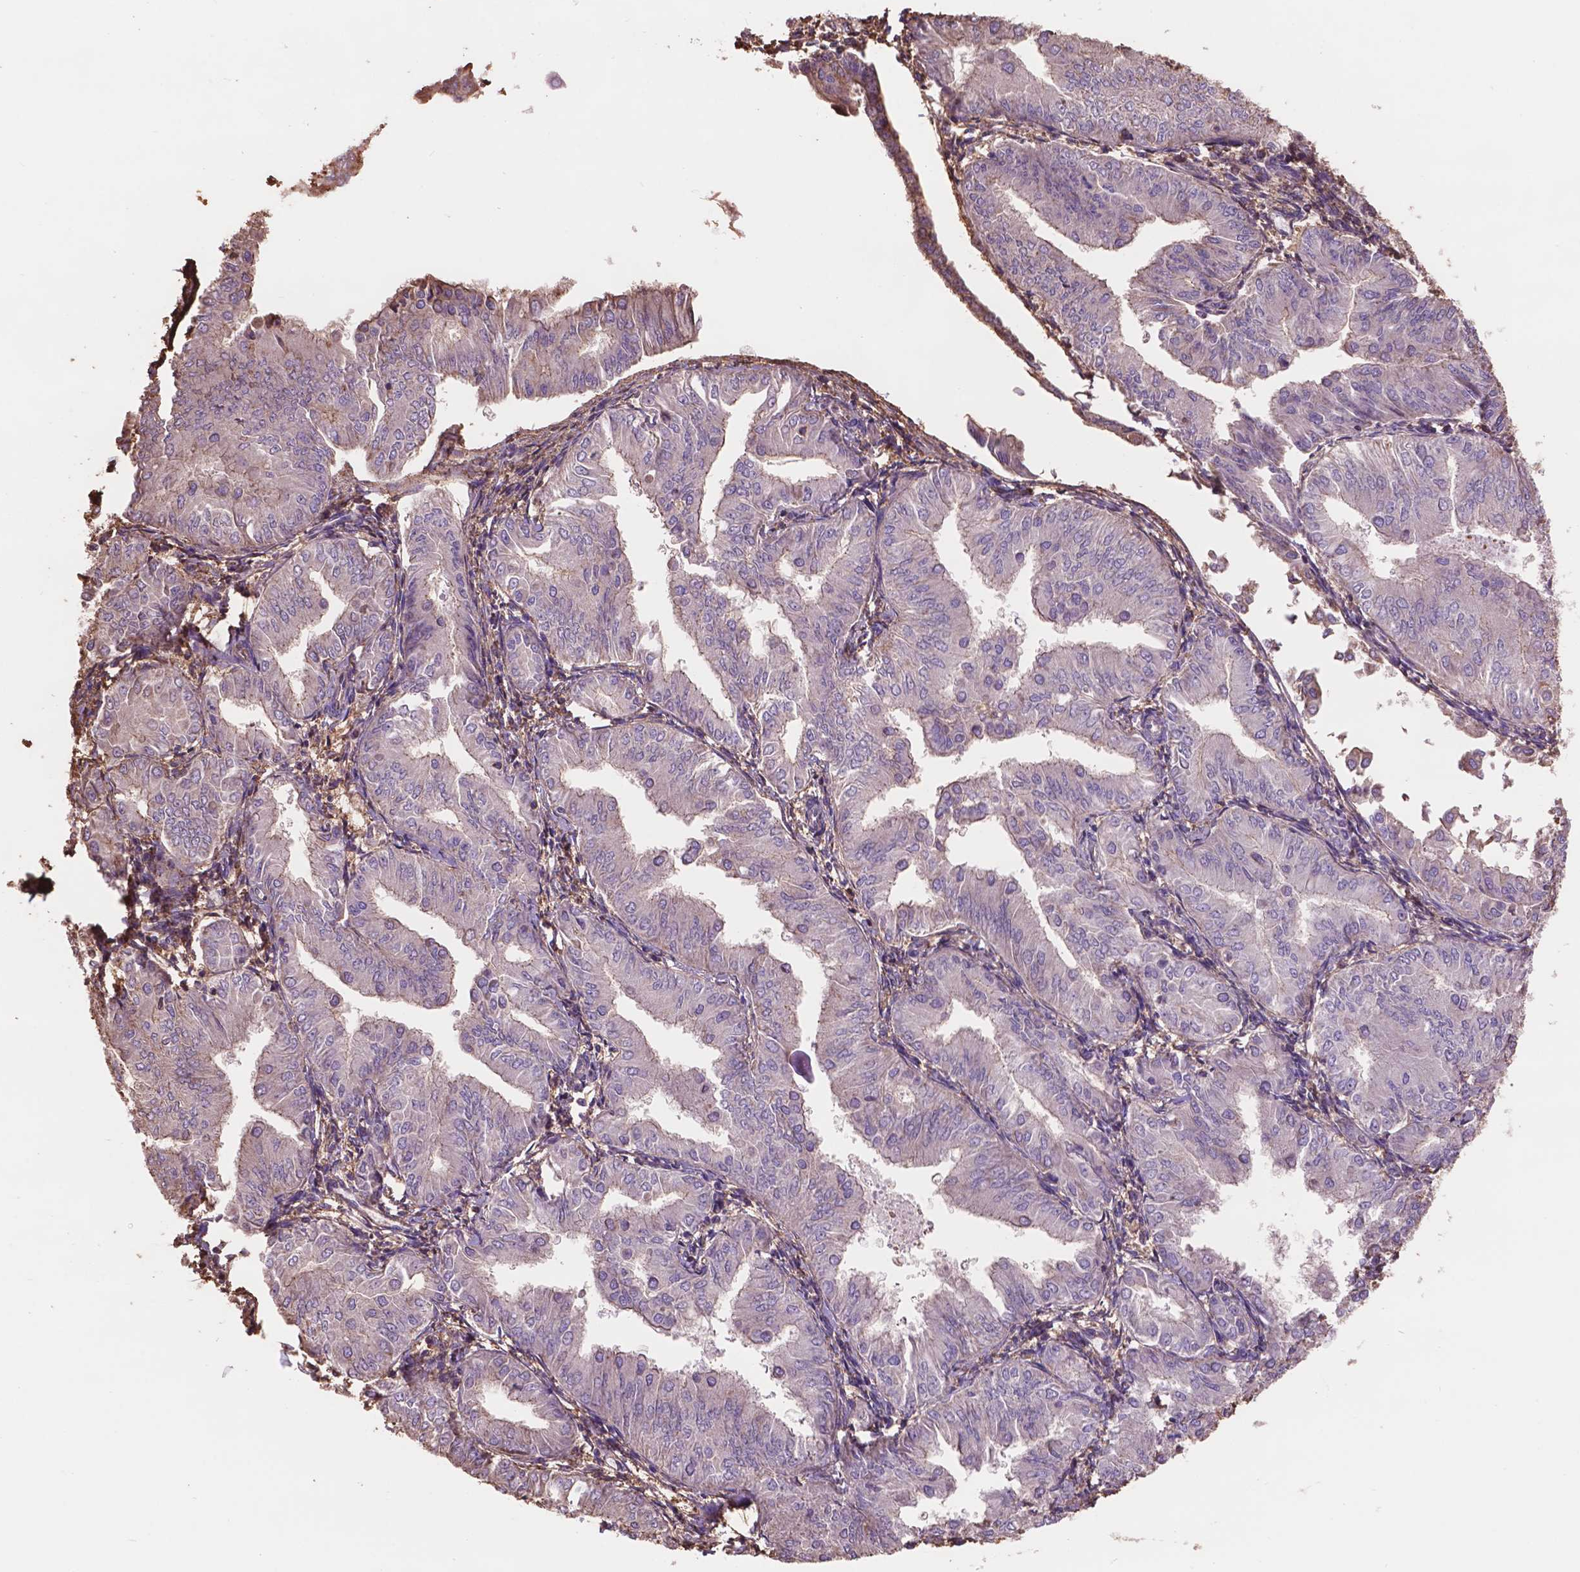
{"staining": {"intensity": "negative", "quantity": "none", "location": "none"}, "tissue": "endometrial cancer", "cell_type": "Tumor cells", "image_type": "cancer", "snomed": [{"axis": "morphology", "description": "Adenocarcinoma, NOS"}, {"axis": "topography", "description": "Endometrium"}], "caption": "Endometrial cancer (adenocarcinoma) was stained to show a protein in brown. There is no significant positivity in tumor cells.", "gene": "NIPA2", "patient": {"sex": "female", "age": 53}}